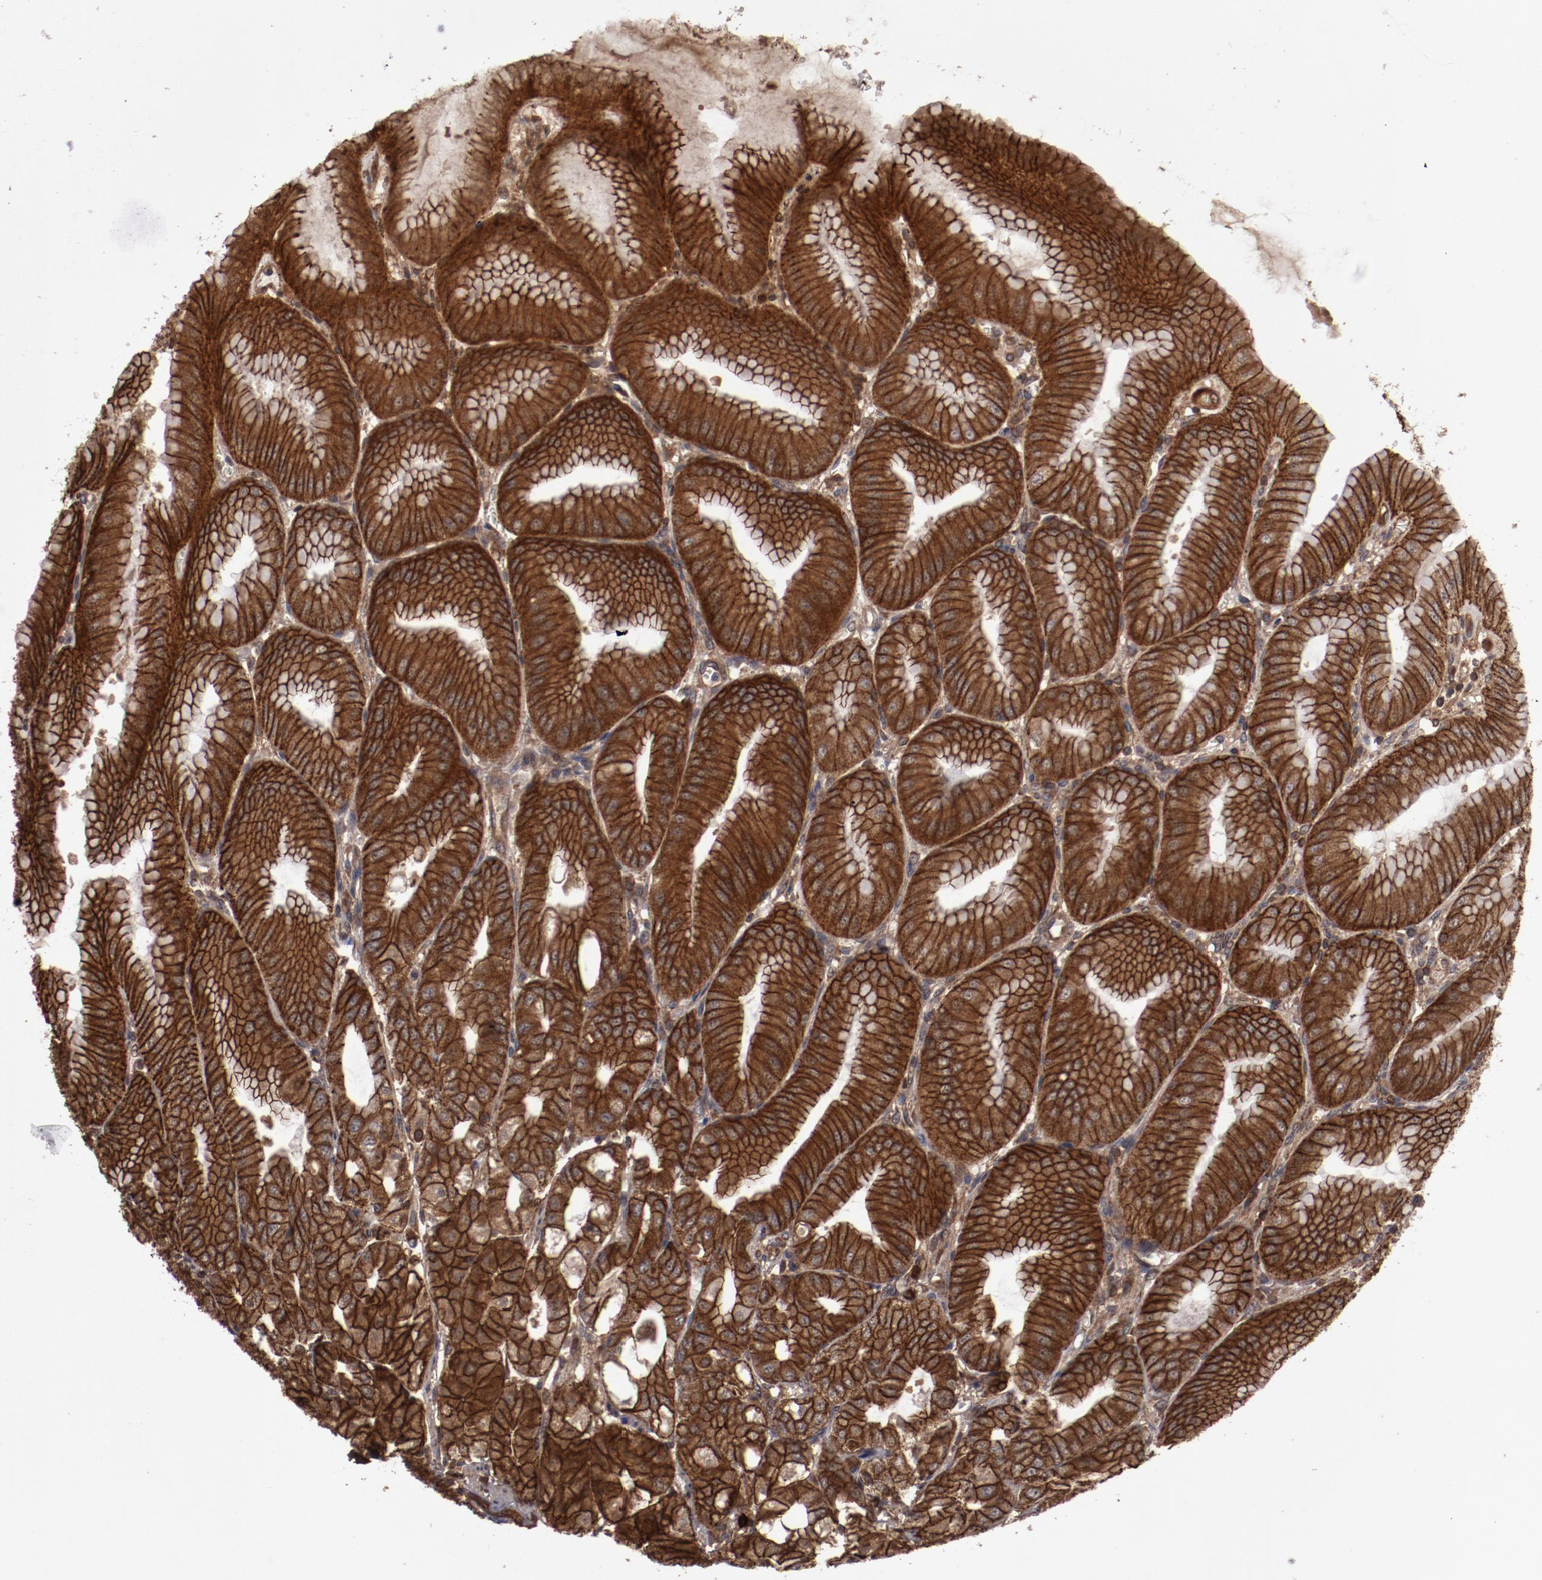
{"staining": {"intensity": "strong", "quantity": ">75%", "location": "cytoplasmic/membranous"}, "tissue": "stomach", "cell_type": "Glandular cells", "image_type": "normal", "snomed": [{"axis": "morphology", "description": "Normal tissue, NOS"}, {"axis": "topography", "description": "Stomach, lower"}], "caption": "DAB immunohistochemical staining of normal human stomach displays strong cytoplasmic/membranous protein positivity in approximately >75% of glandular cells. (DAB (3,3'-diaminobenzidine) = brown stain, brightfield microscopy at high magnification).", "gene": "RPS6KA6", "patient": {"sex": "male", "age": 71}}